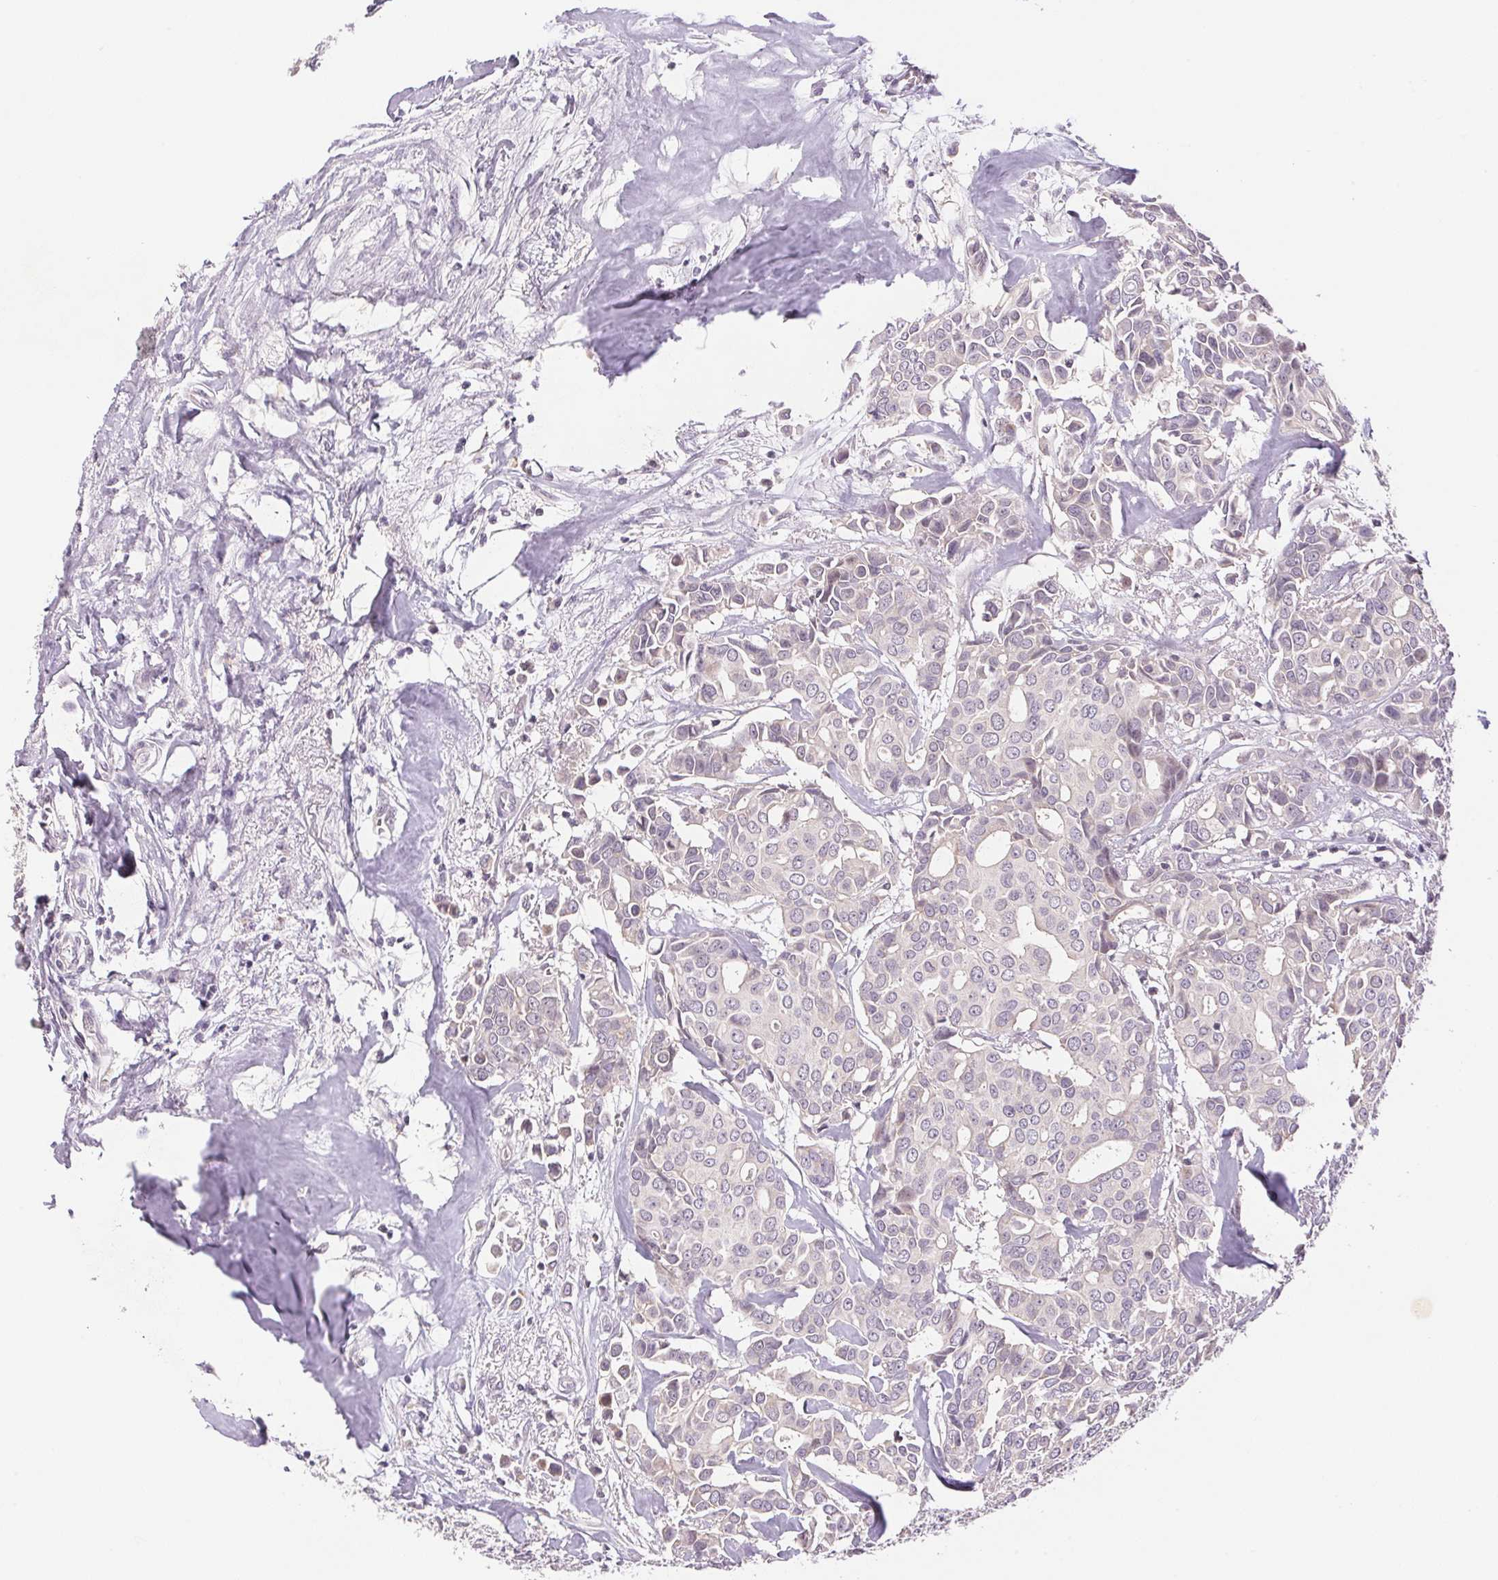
{"staining": {"intensity": "negative", "quantity": "none", "location": "none"}, "tissue": "breast cancer", "cell_type": "Tumor cells", "image_type": "cancer", "snomed": [{"axis": "morphology", "description": "Duct carcinoma"}, {"axis": "topography", "description": "Breast"}], "caption": "An image of breast cancer (invasive ductal carcinoma) stained for a protein reveals no brown staining in tumor cells.", "gene": "BNIP5", "patient": {"sex": "female", "age": 54}}